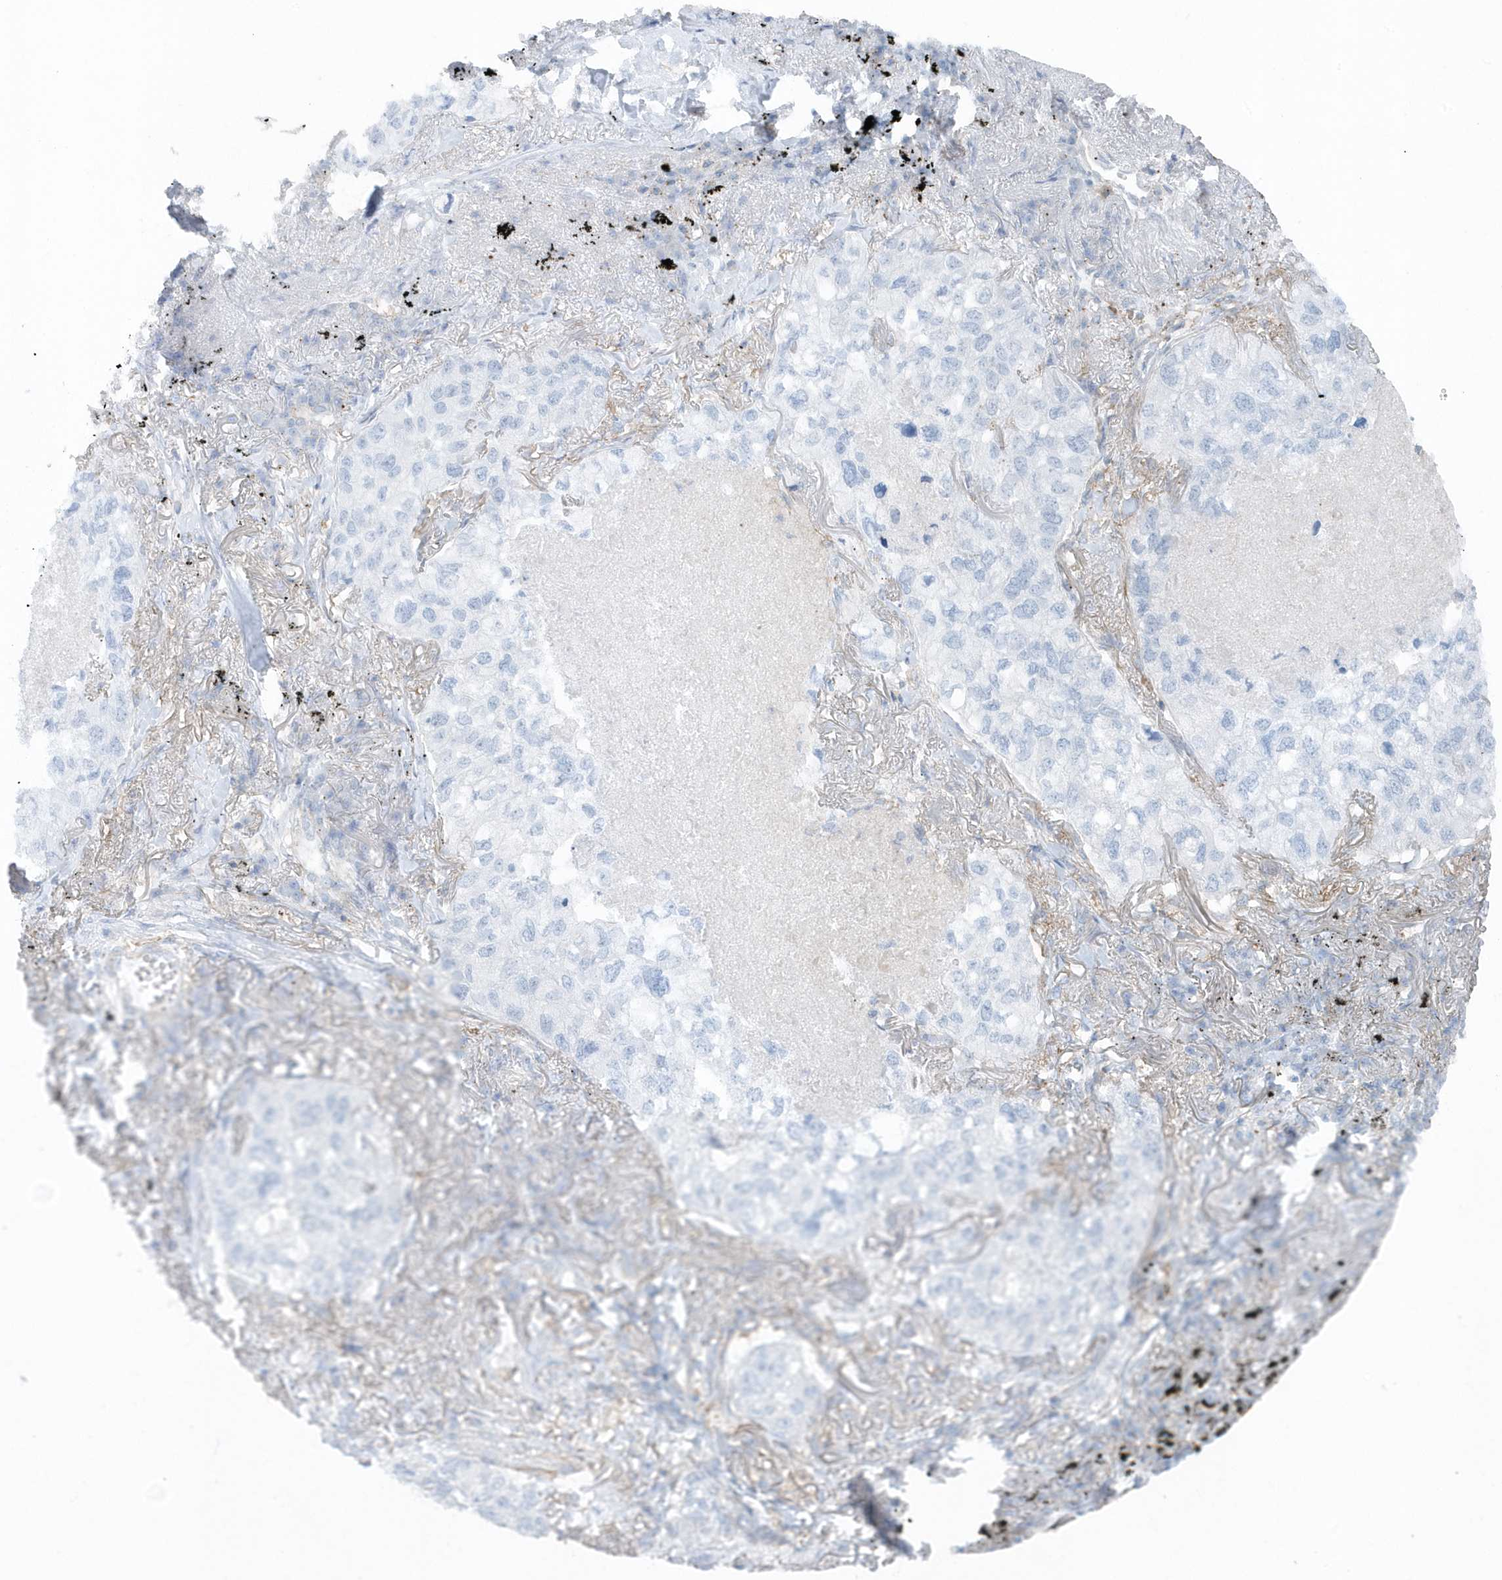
{"staining": {"intensity": "negative", "quantity": "none", "location": "none"}, "tissue": "lung cancer", "cell_type": "Tumor cells", "image_type": "cancer", "snomed": [{"axis": "morphology", "description": "Adenocarcinoma, NOS"}, {"axis": "topography", "description": "Lung"}], "caption": "The histopathology image exhibits no staining of tumor cells in lung cancer. (Stains: DAB (3,3'-diaminobenzidine) immunohistochemistry with hematoxylin counter stain, Microscopy: brightfield microscopy at high magnification).", "gene": "CACNB2", "patient": {"sex": "male", "age": 65}}